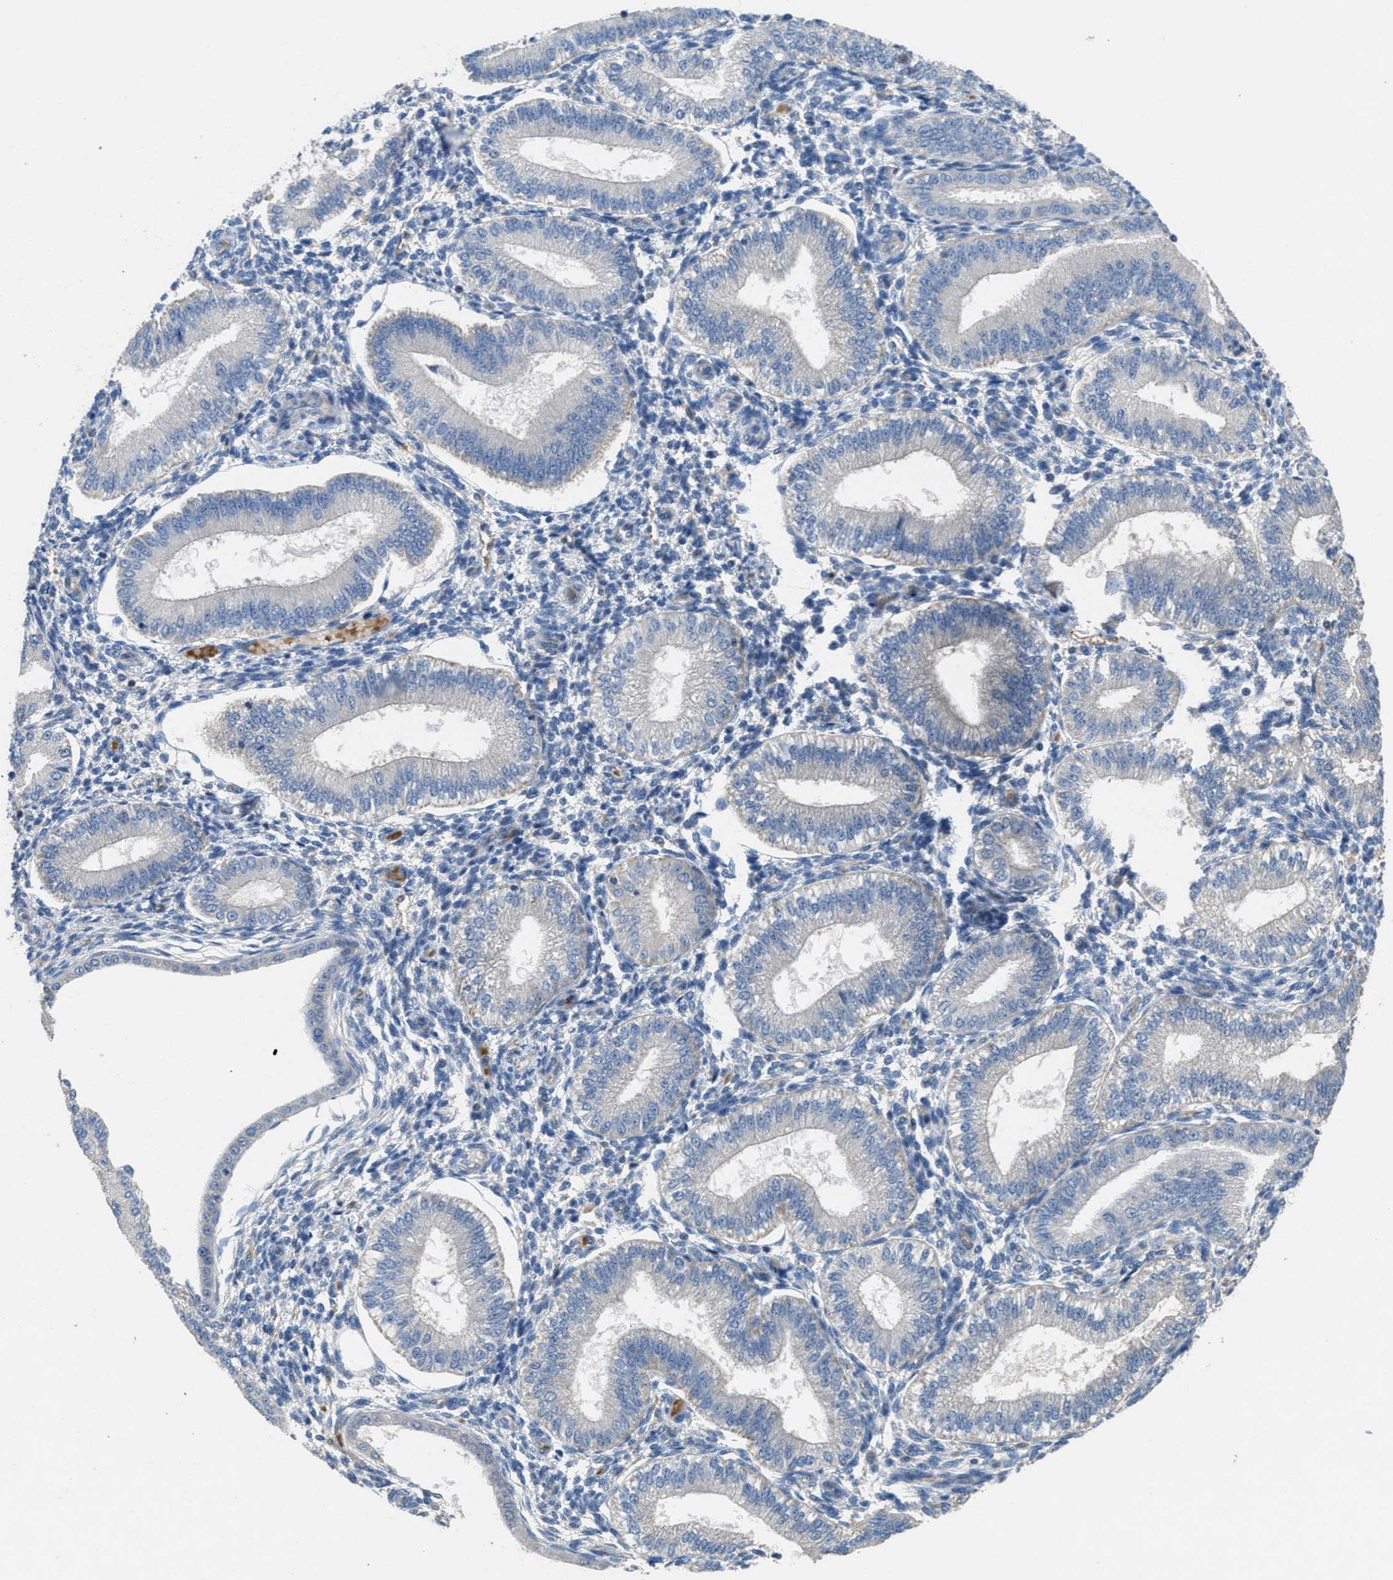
{"staining": {"intensity": "negative", "quantity": "none", "location": "none"}, "tissue": "endometrium", "cell_type": "Cells in endometrial stroma", "image_type": "normal", "snomed": [{"axis": "morphology", "description": "Normal tissue, NOS"}, {"axis": "topography", "description": "Endometrium"}], "caption": "Cells in endometrial stroma show no significant protein expression in unremarkable endometrium.", "gene": "DGKE", "patient": {"sex": "female", "age": 39}}